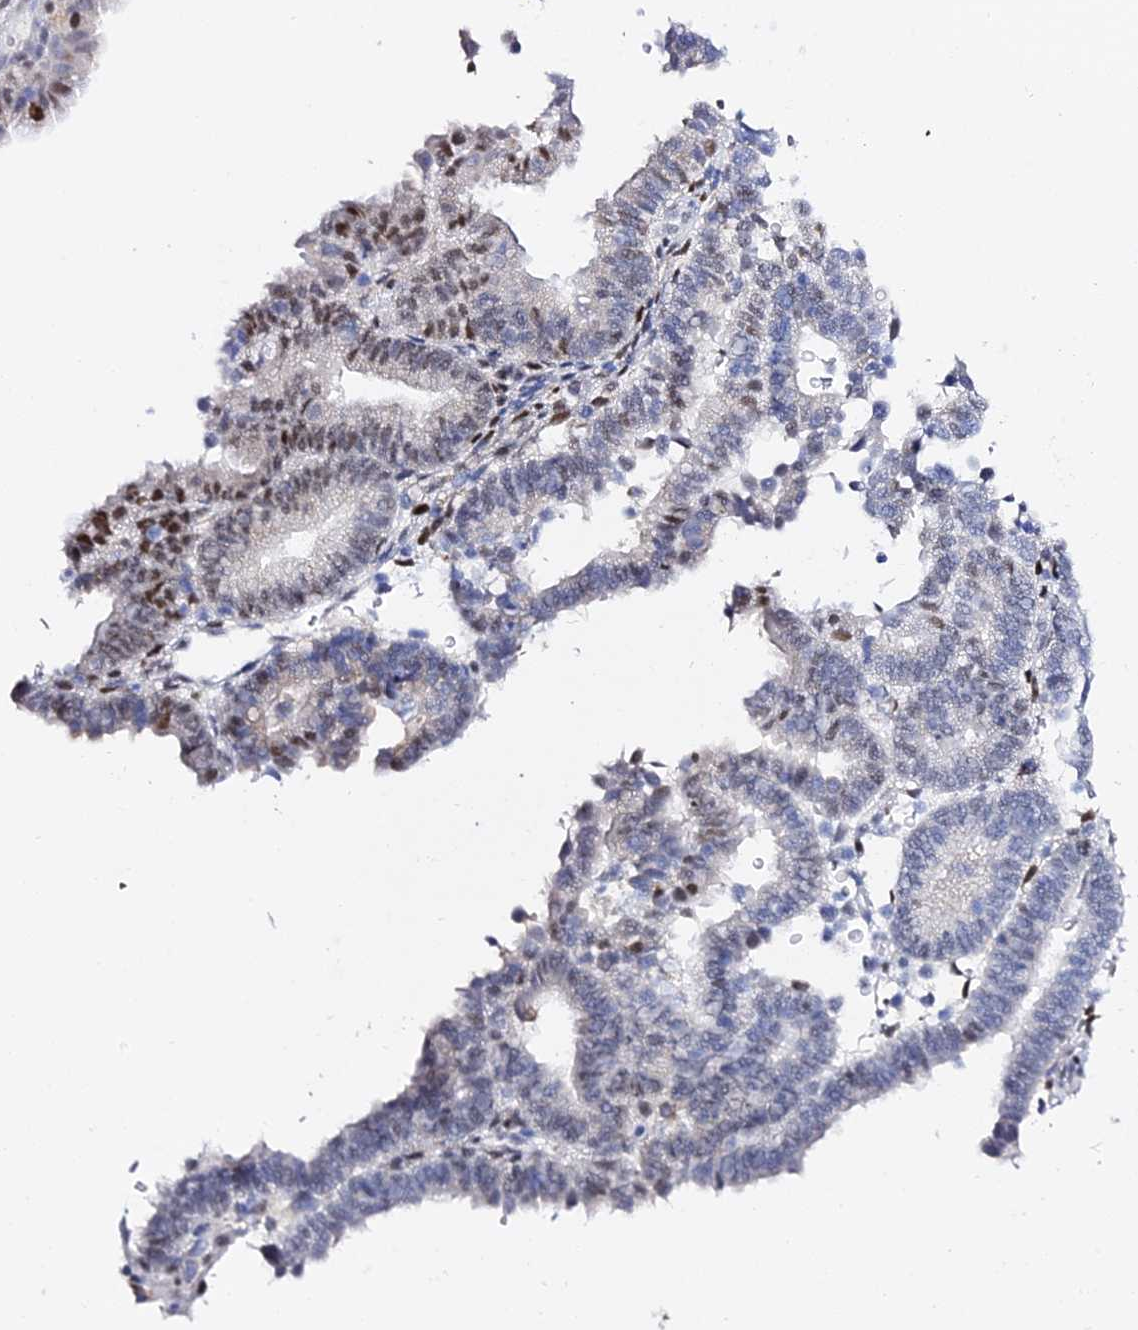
{"staining": {"intensity": "moderate", "quantity": "<25%", "location": "nuclear"}, "tissue": "endometrial cancer", "cell_type": "Tumor cells", "image_type": "cancer", "snomed": [{"axis": "morphology", "description": "Adenocarcinoma, NOS"}, {"axis": "topography", "description": "Endometrium"}], "caption": "Endometrial adenocarcinoma tissue displays moderate nuclear staining in about <25% of tumor cells, visualized by immunohistochemistry. The protein of interest is shown in brown color, while the nuclei are stained blue.", "gene": "POFUT2", "patient": {"sex": "female", "age": 70}}